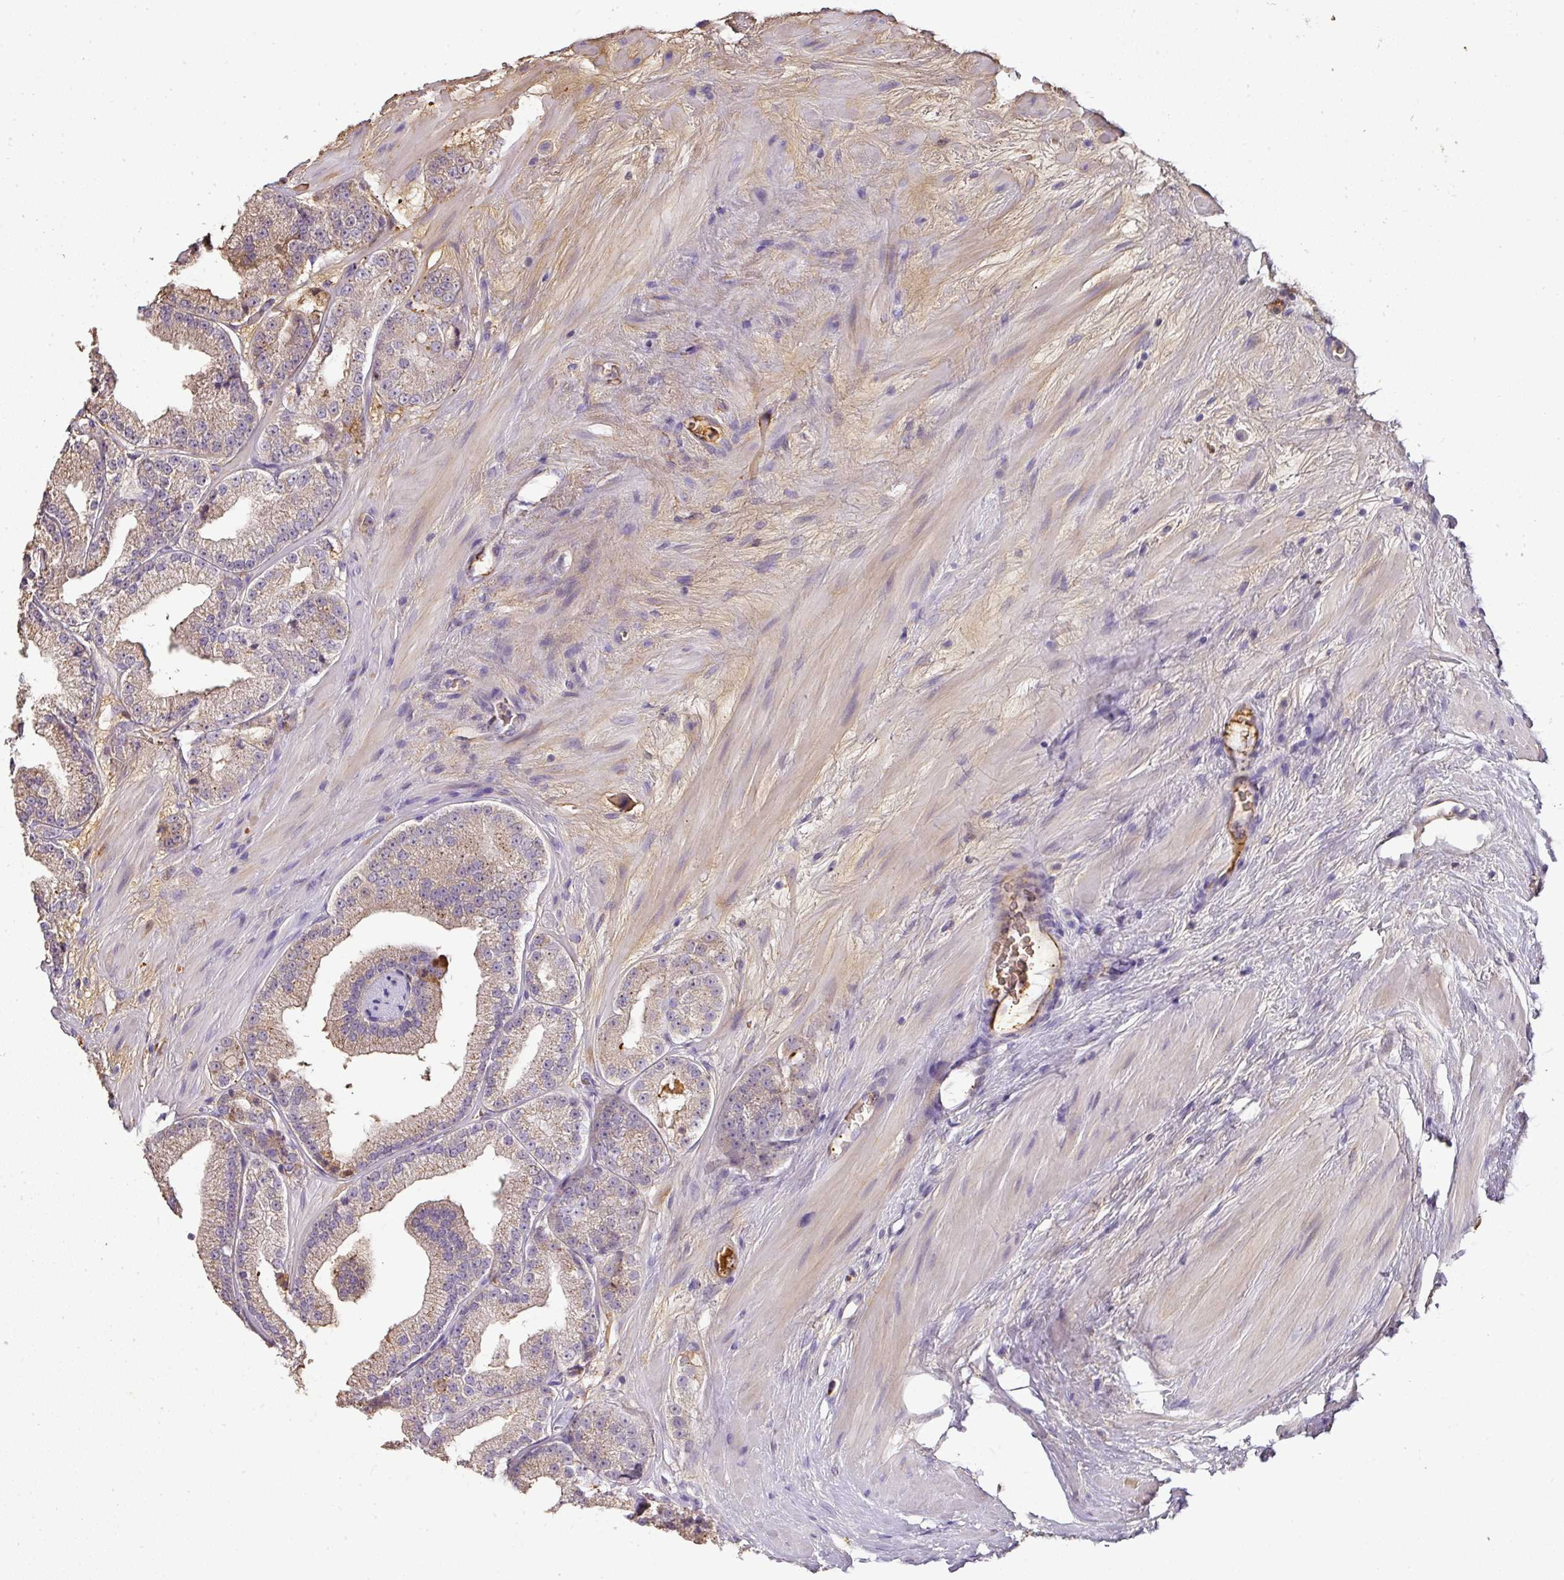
{"staining": {"intensity": "weak", "quantity": ">75%", "location": "cytoplasmic/membranous"}, "tissue": "prostate cancer", "cell_type": "Tumor cells", "image_type": "cancer", "snomed": [{"axis": "morphology", "description": "Adenocarcinoma, High grade"}, {"axis": "topography", "description": "Prostate"}], "caption": "Tumor cells demonstrate low levels of weak cytoplasmic/membranous expression in approximately >75% of cells in prostate cancer (high-grade adenocarcinoma). Using DAB (brown) and hematoxylin (blue) stains, captured at high magnification using brightfield microscopy.", "gene": "CCZ1", "patient": {"sex": "male", "age": 68}}